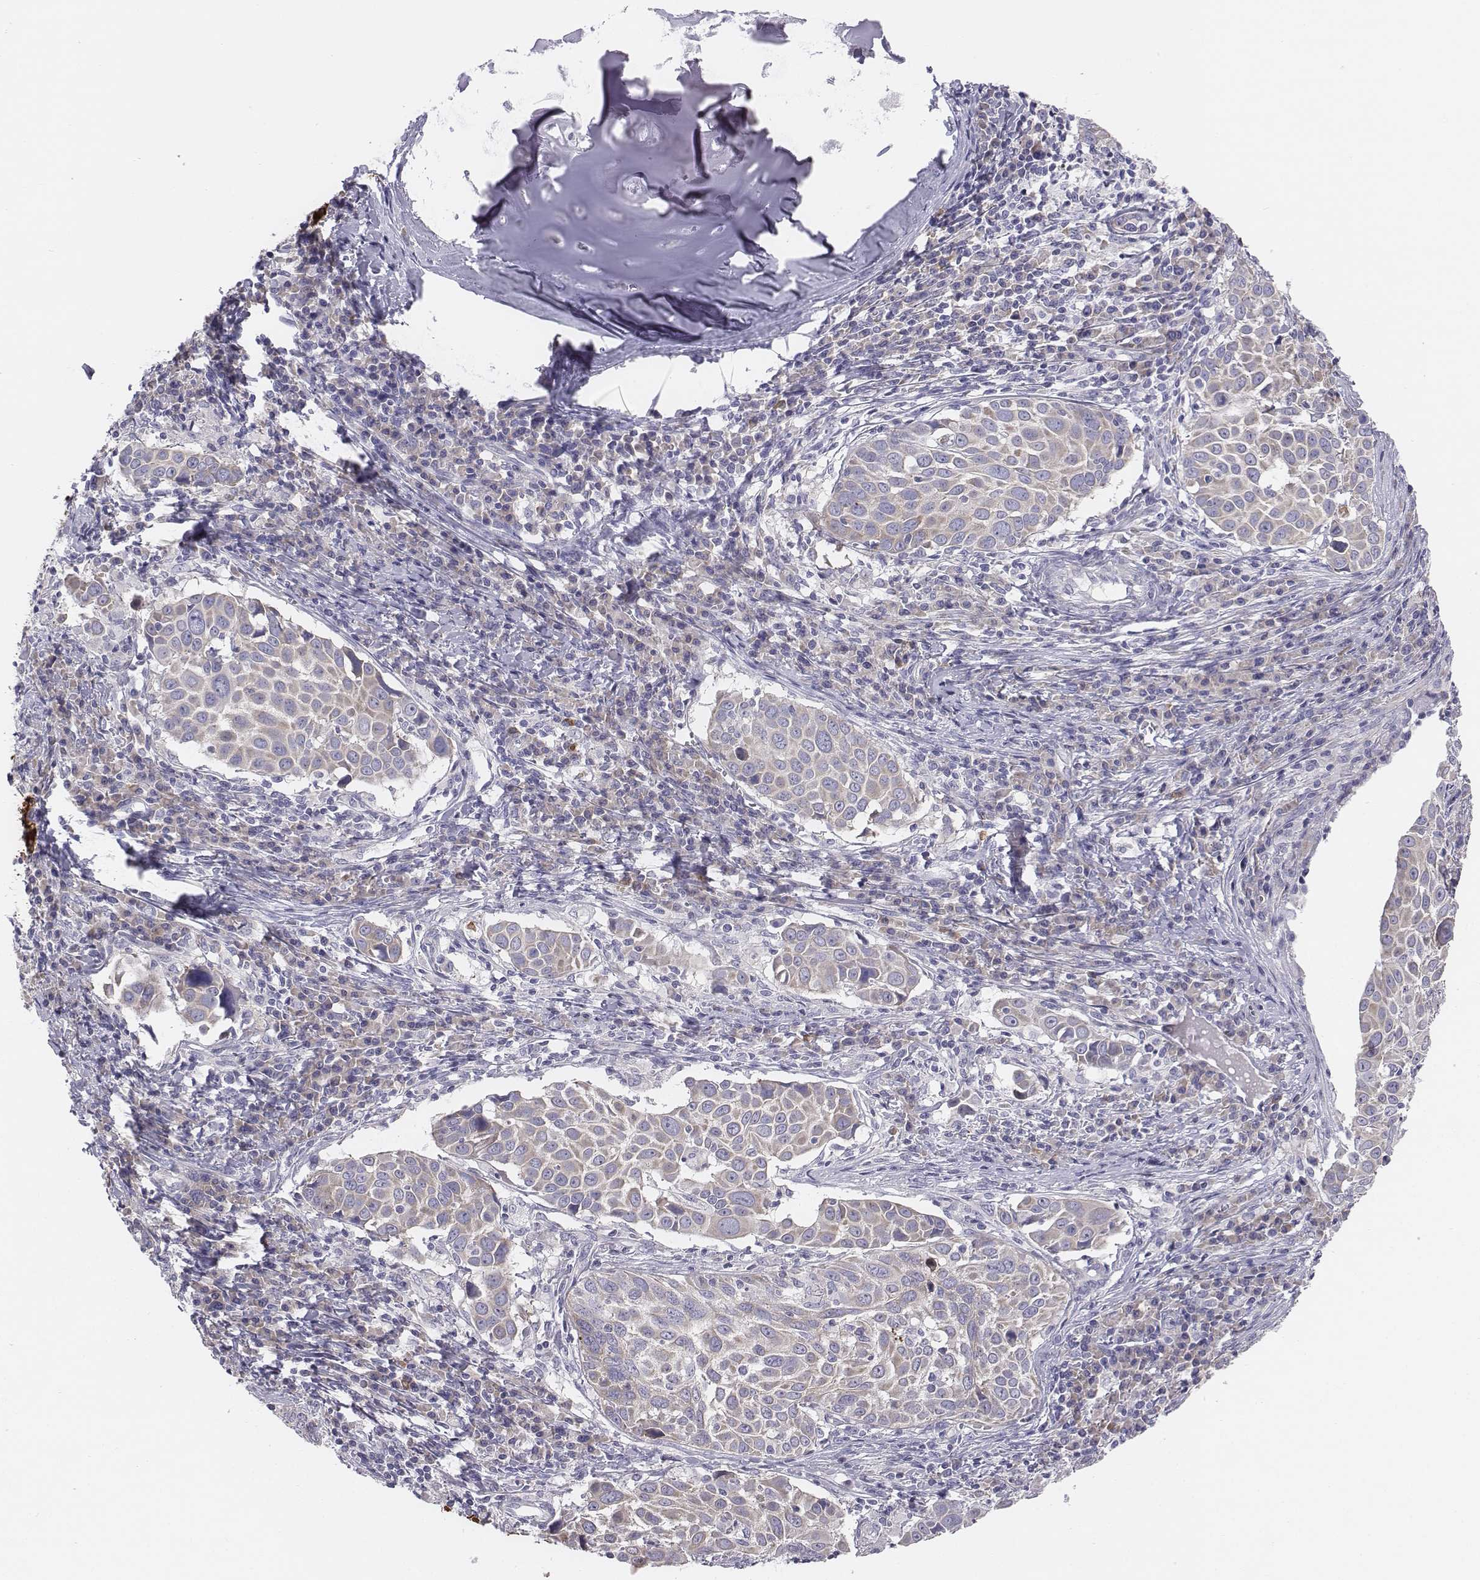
{"staining": {"intensity": "weak", "quantity": "<25%", "location": "cytoplasmic/membranous"}, "tissue": "lung cancer", "cell_type": "Tumor cells", "image_type": "cancer", "snomed": [{"axis": "morphology", "description": "Squamous cell carcinoma, NOS"}, {"axis": "topography", "description": "Lung"}], "caption": "IHC histopathology image of neoplastic tissue: human lung squamous cell carcinoma stained with DAB shows no significant protein expression in tumor cells.", "gene": "CHST14", "patient": {"sex": "male", "age": 57}}